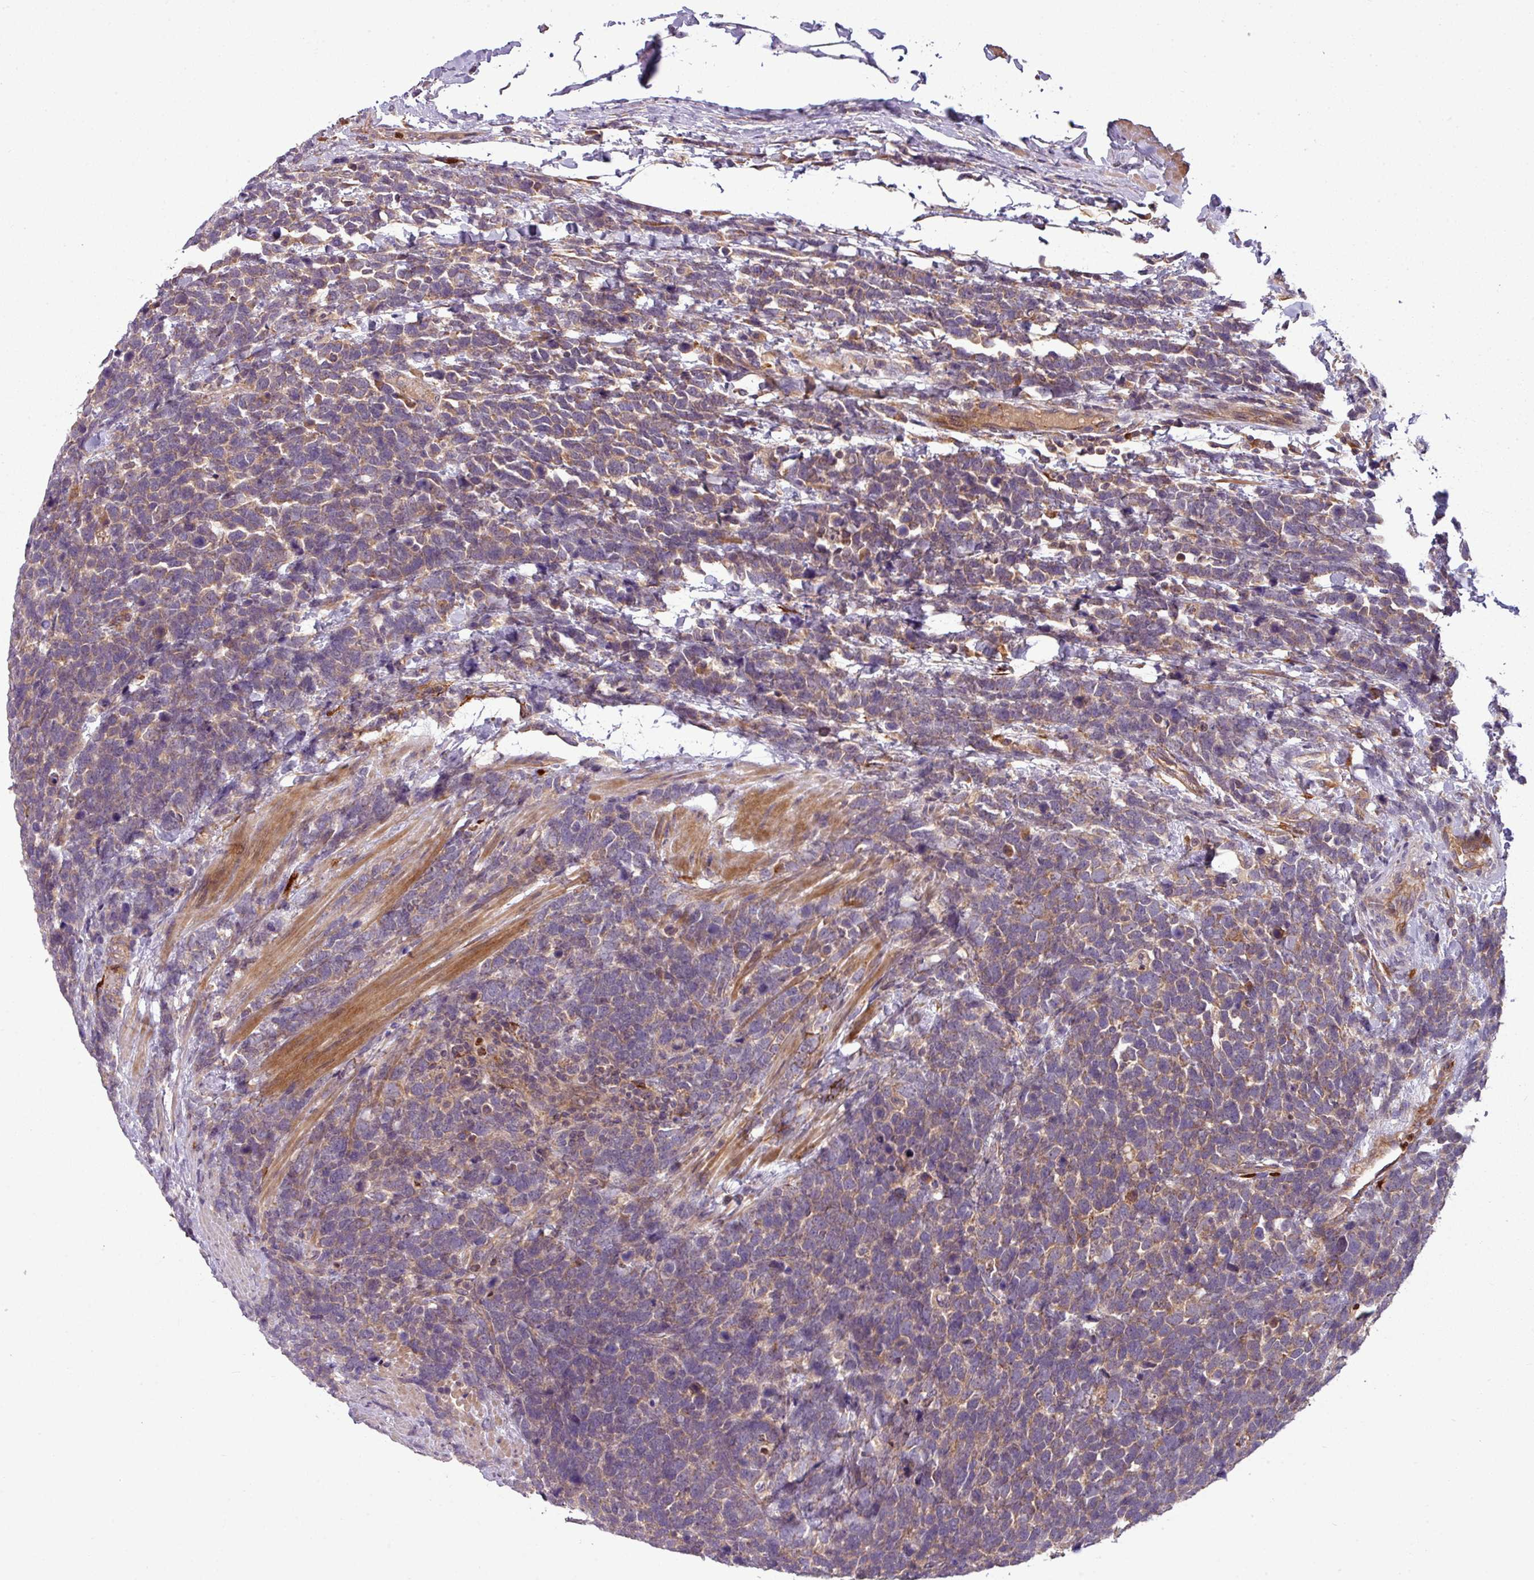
{"staining": {"intensity": "weak", "quantity": ">75%", "location": "cytoplasmic/membranous"}, "tissue": "urothelial cancer", "cell_type": "Tumor cells", "image_type": "cancer", "snomed": [{"axis": "morphology", "description": "Urothelial carcinoma, High grade"}, {"axis": "topography", "description": "Urinary bladder"}], "caption": "A photomicrograph showing weak cytoplasmic/membranous staining in about >75% of tumor cells in urothelial cancer, as visualized by brown immunohistochemical staining.", "gene": "PAPLN", "patient": {"sex": "female", "age": 82}}